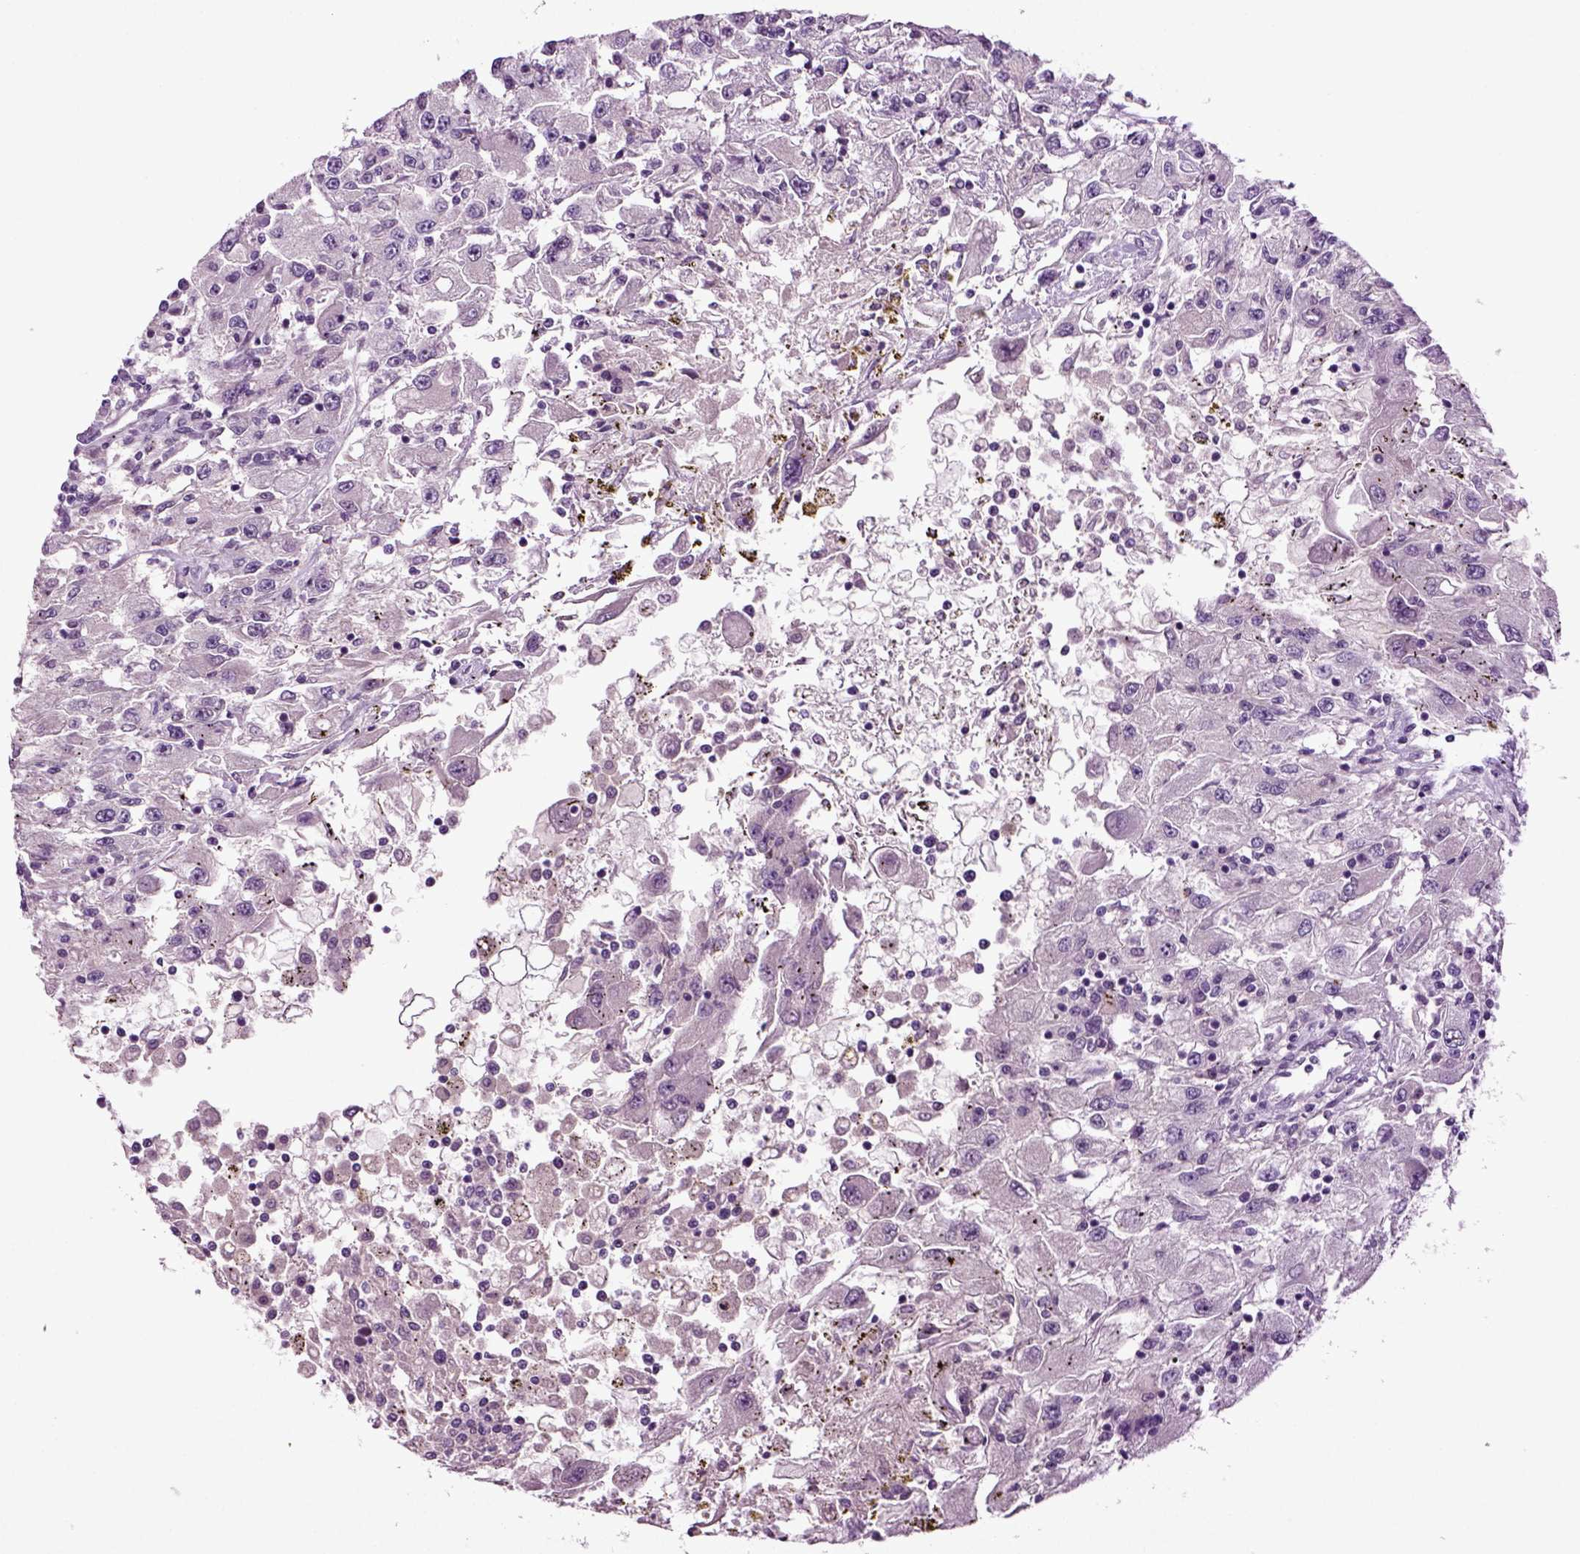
{"staining": {"intensity": "negative", "quantity": "none", "location": "none"}, "tissue": "renal cancer", "cell_type": "Tumor cells", "image_type": "cancer", "snomed": [{"axis": "morphology", "description": "Adenocarcinoma, NOS"}, {"axis": "topography", "description": "Kidney"}], "caption": "A photomicrograph of human adenocarcinoma (renal) is negative for staining in tumor cells.", "gene": "FGF11", "patient": {"sex": "female", "age": 67}}